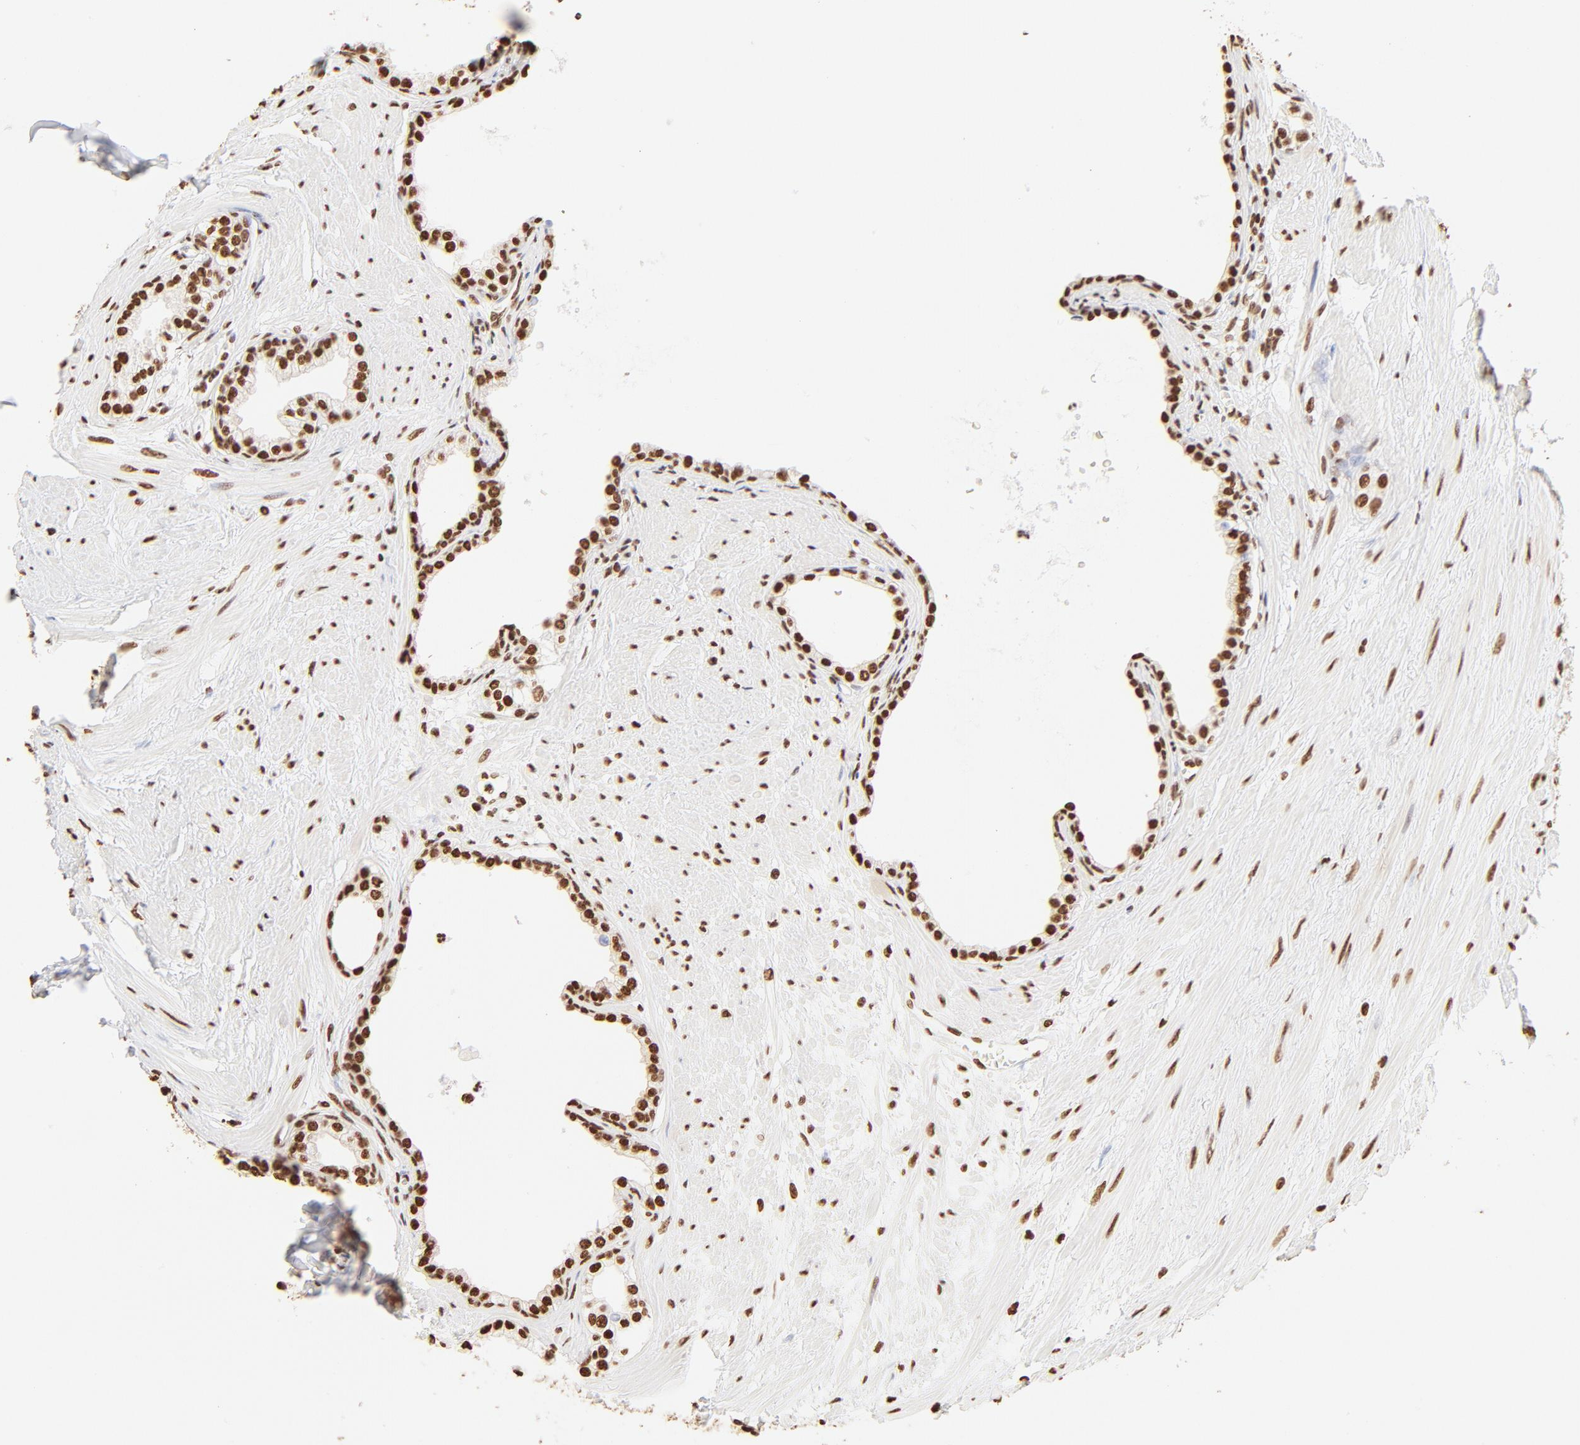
{"staining": {"intensity": "strong", "quantity": ">75%", "location": "cytoplasmic/membranous,nuclear"}, "tissue": "prostate", "cell_type": "Glandular cells", "image_type": "normal", "snomed": [{"axis": "morphology", "description": "Normal tissue, NOS"}, {"axis": "topography", "description": "Prostate"}], "caption": "Glandular cells display strong cytoplasmic/membranous,nuclear staining in approximately >75% of cells in normal prostate.", "gene": "ZNF540", "patient": {"sex": "male", "age": 64}}